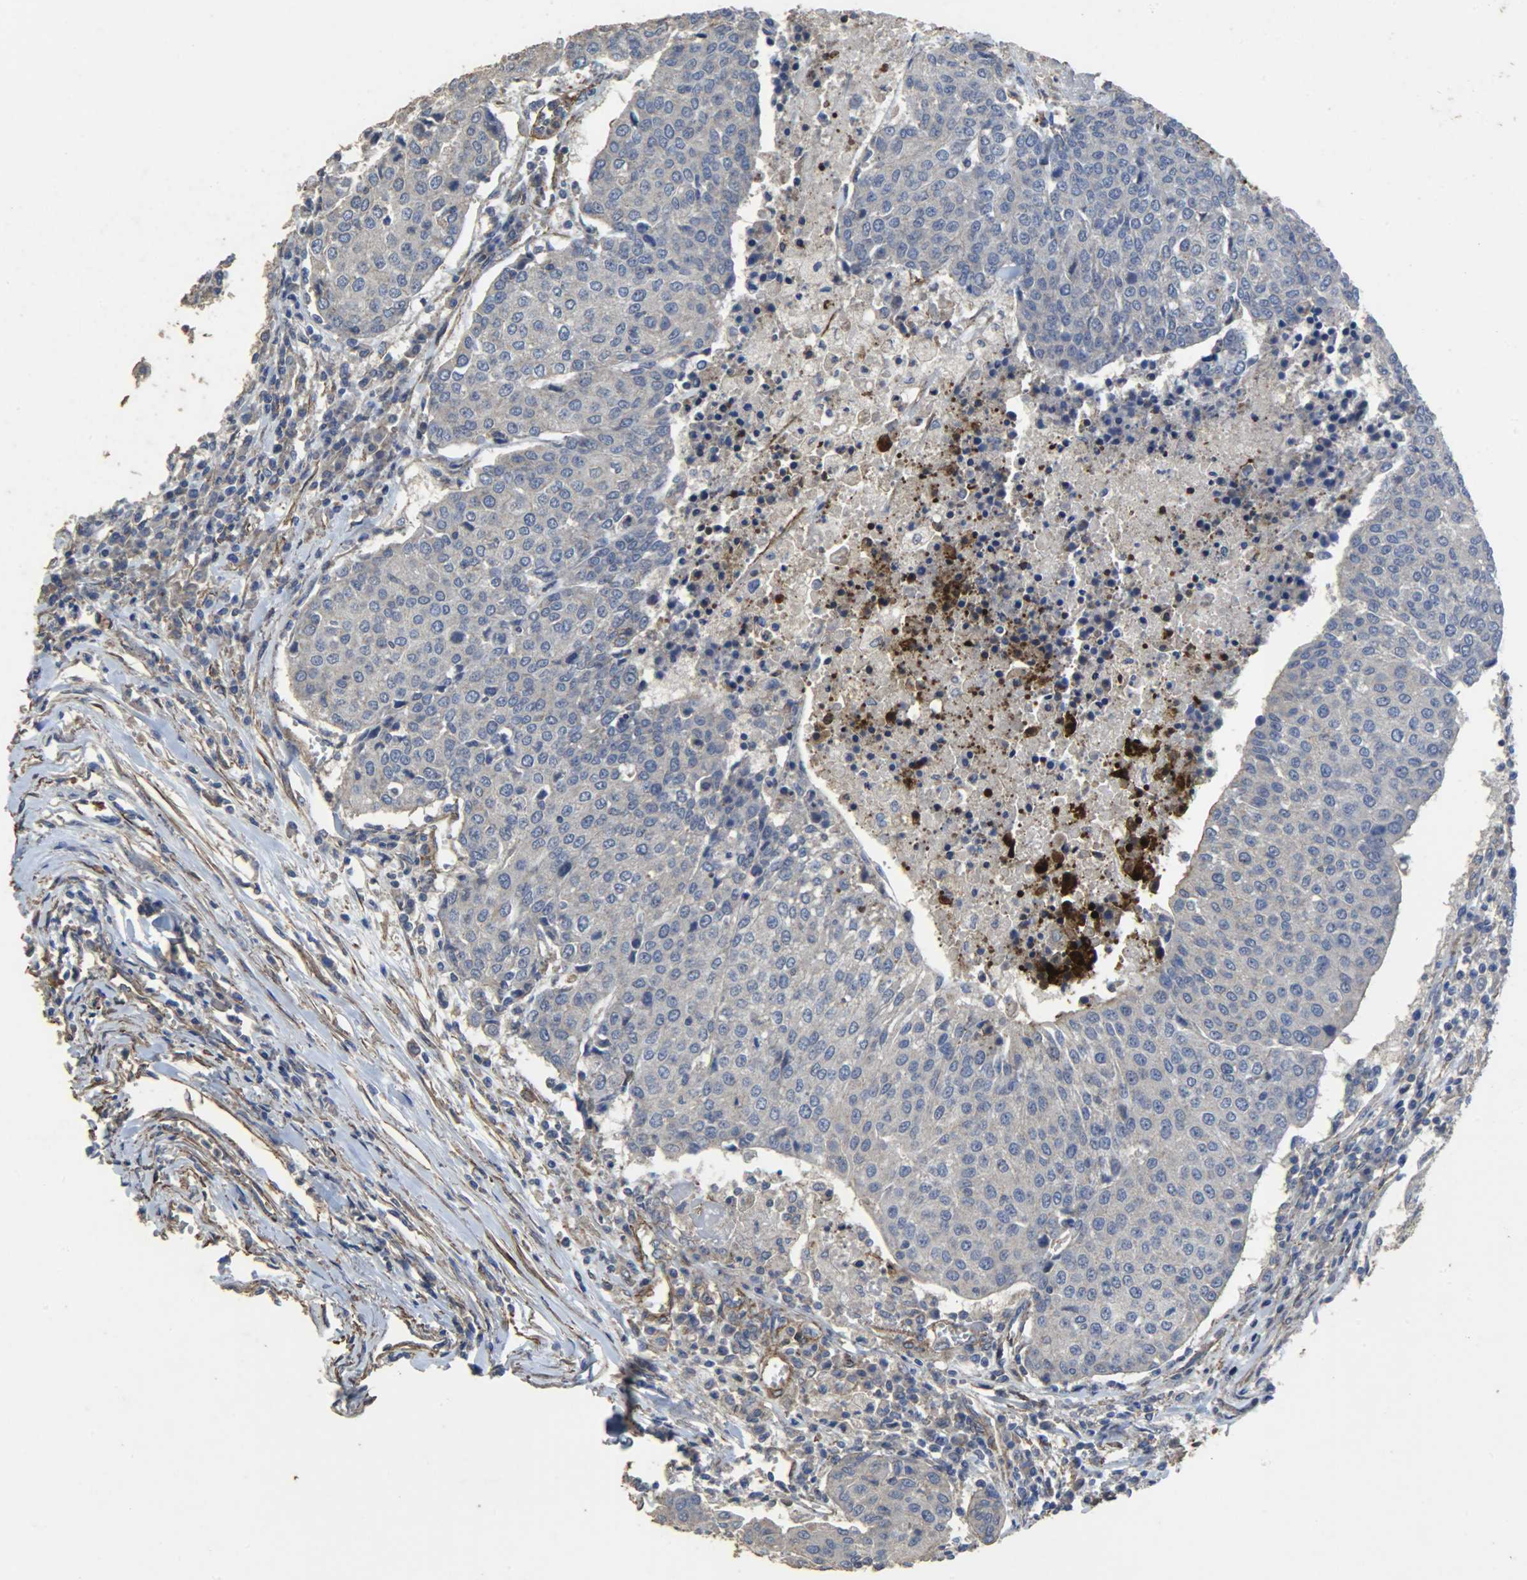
{"staining": {"intensity": "weak", "quantity": "<25%", "location": "cytoplasmic/membranous"}, "tissue": "urothelial cancer", "cell_type": "Tumor cells", "image_type": "cancer", "snomed": [{"axis": "morphology", "description": "Urothelial carcinoma, High grade"}, {"axis": "topography", "description": "Urinary bladder"}], "caption": "Tumor cells are negative for protein expression in human urothelial carcinoma (high-grade). (Brightfield microscopy of DAB immunohistochemistry (IHC) at high magnification).", "gene": "TPM4", "patient": {"sex": "female", "age": 85}}